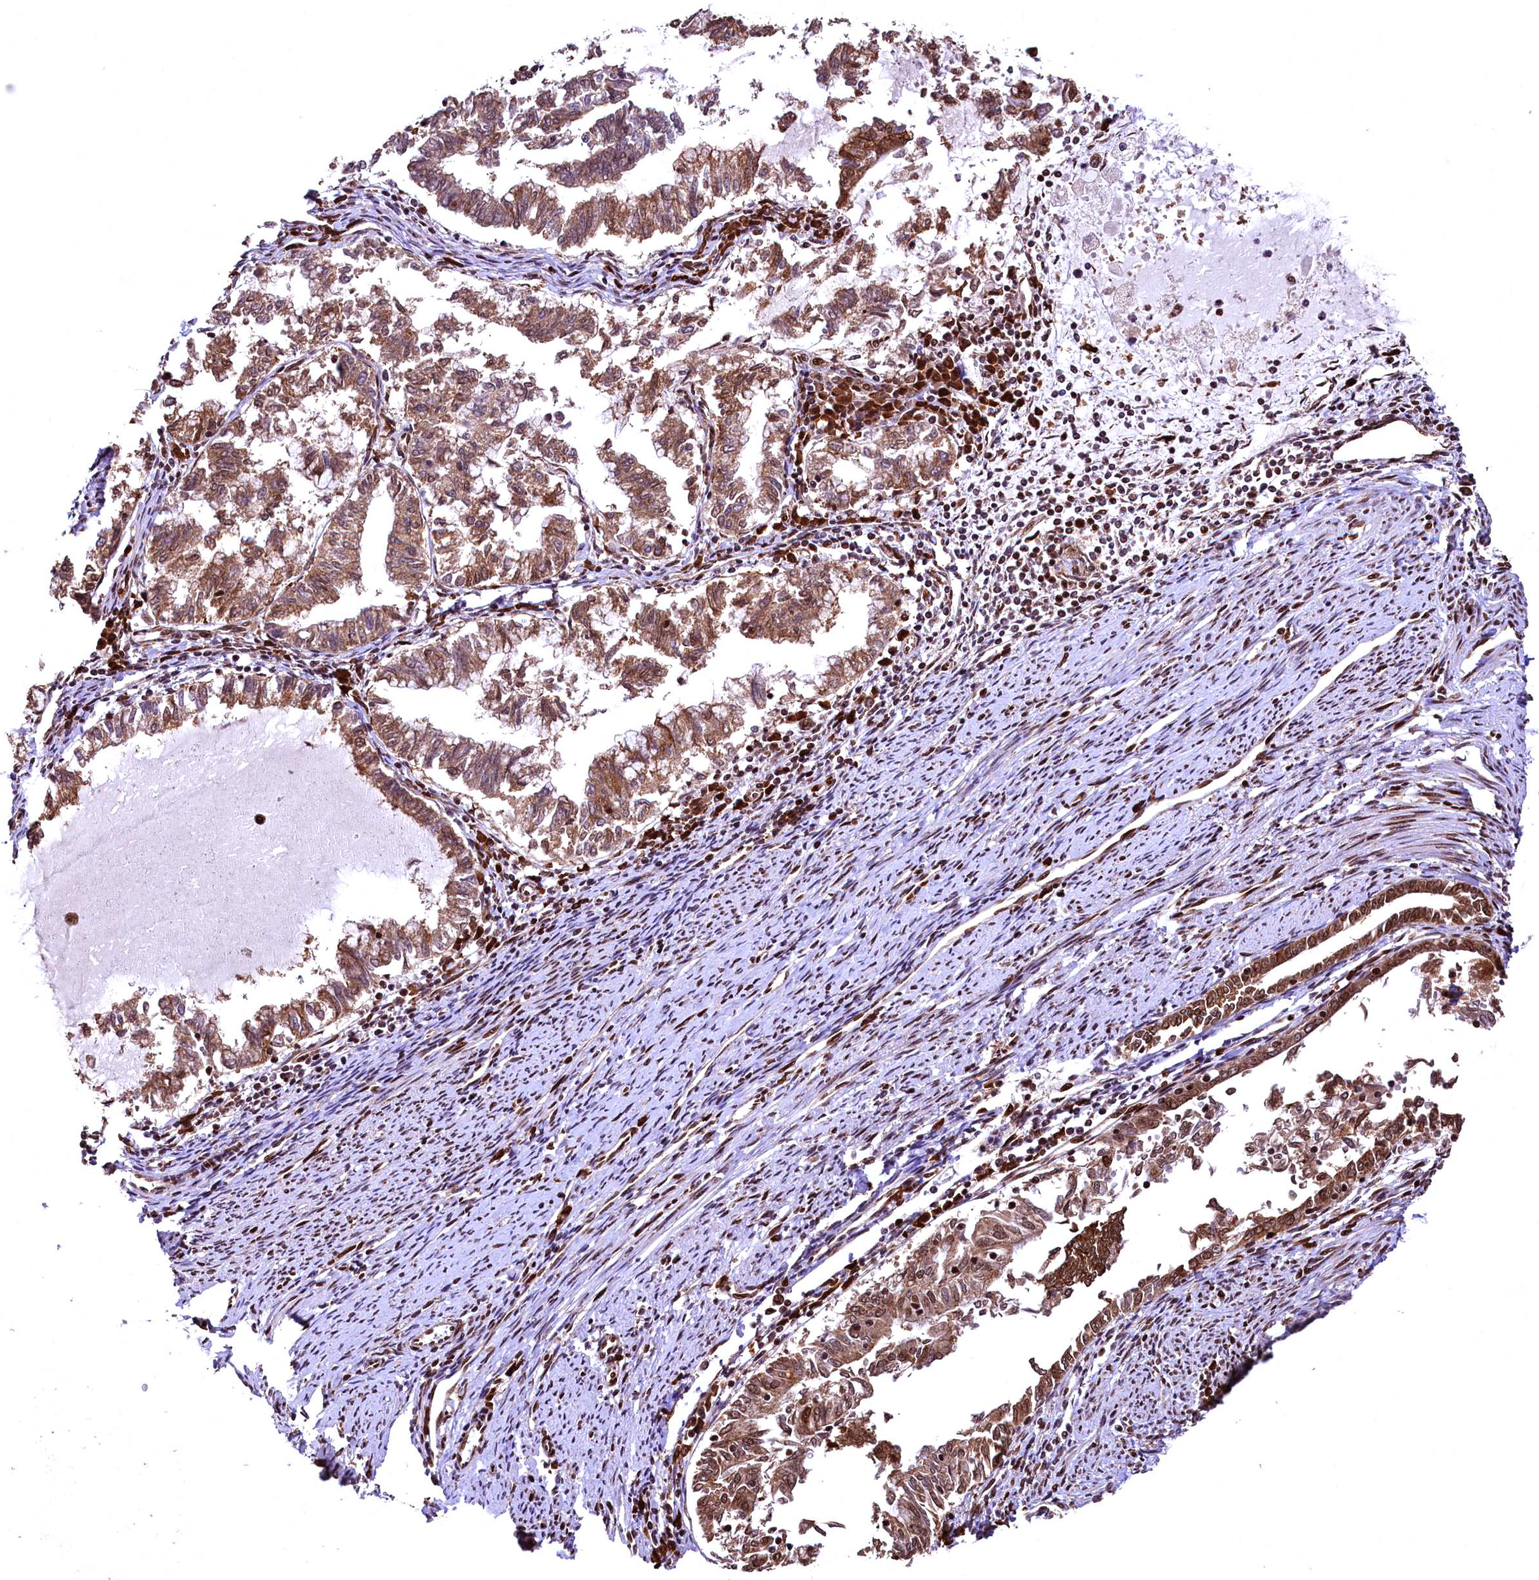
{"staining": {"intensity": "moderate", "quantity": ">75%", "location": "cytoplasmic/membranous"}, "tissue": "endometrial cancer", "cell_type": "Tumor cells", "image_type": "cancer", "snomed": [{"axis": "morphology", "description": "Adenocarcinoma, NOS"}, {"axis": "topography", "description": "Endometrium"}], "caption": "A histopathology image of adenocarcinoma (endometrial) stained for a protein reveals moderate cytoplasmic/membranous brown staining in tumor cells. Nuclei are stained in blue.", "gene": "PDS5B", "patient": {"sex": "female", "age": 79}}